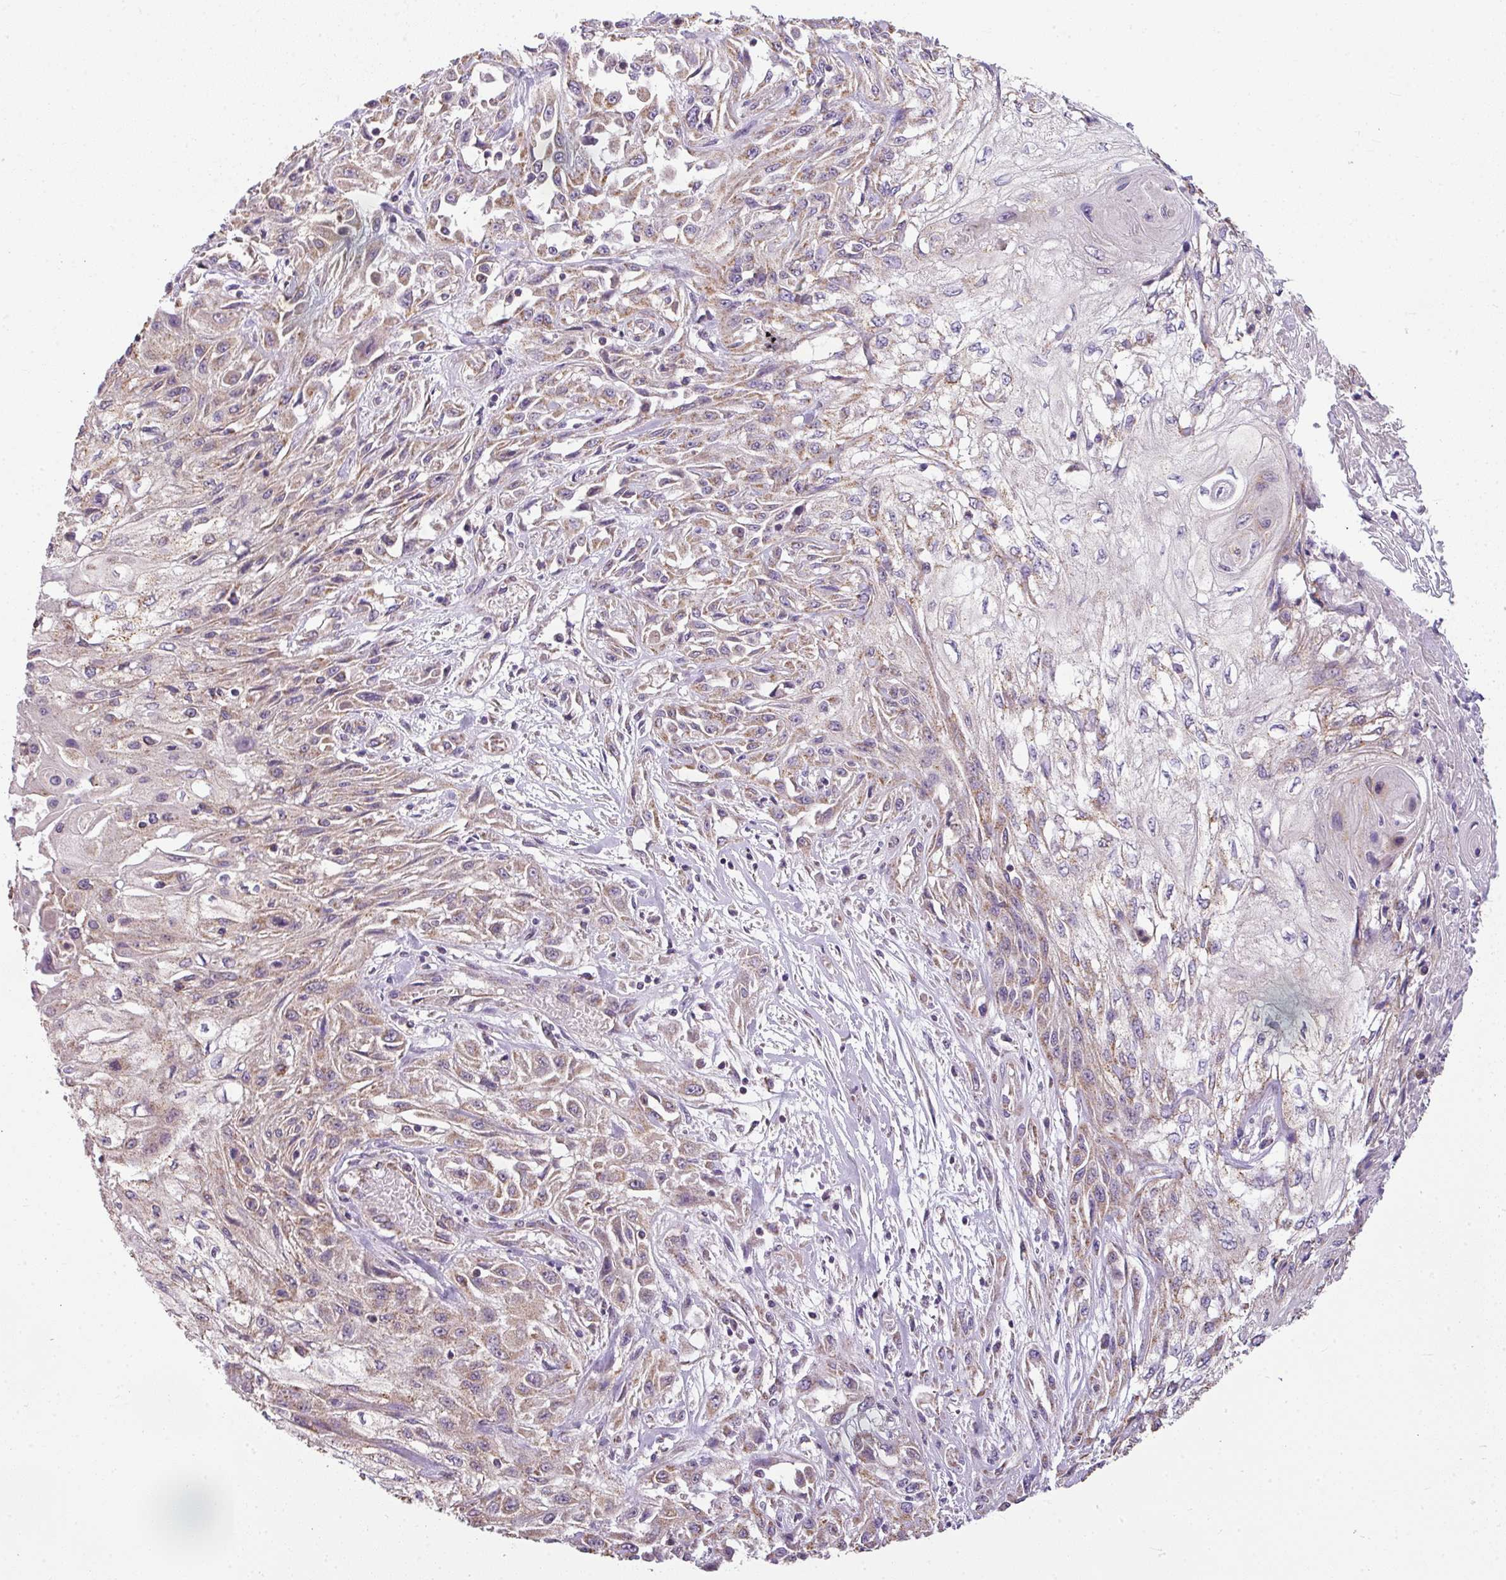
{"staining": {"intensity": "weak", "quantity": ">75%", "location": "cytoplasmic/membranous"}, "tissue": "skin cancer", "cell_type": "Tumor cells", "image_type": "cancer", "snomed": [{"axis": "morphology", "description": "Squamous cell carcinoma, NOS"}, {"axis": "morphology", "description": "Squamous cell carcinoma, metastatic, NOS"}, {"axis": "topography", "description": "Skin"}, {"axis": "topography", "description": "Lymph node"}], "caption": "This is an image of IHC staining of skin metastatic squamous cell carcinoma, which shows weak expression in the cytoplasmic/membranous of tumor cells.", "gene": "PALS2", "patient": {"sex": "male", "age": 75}}